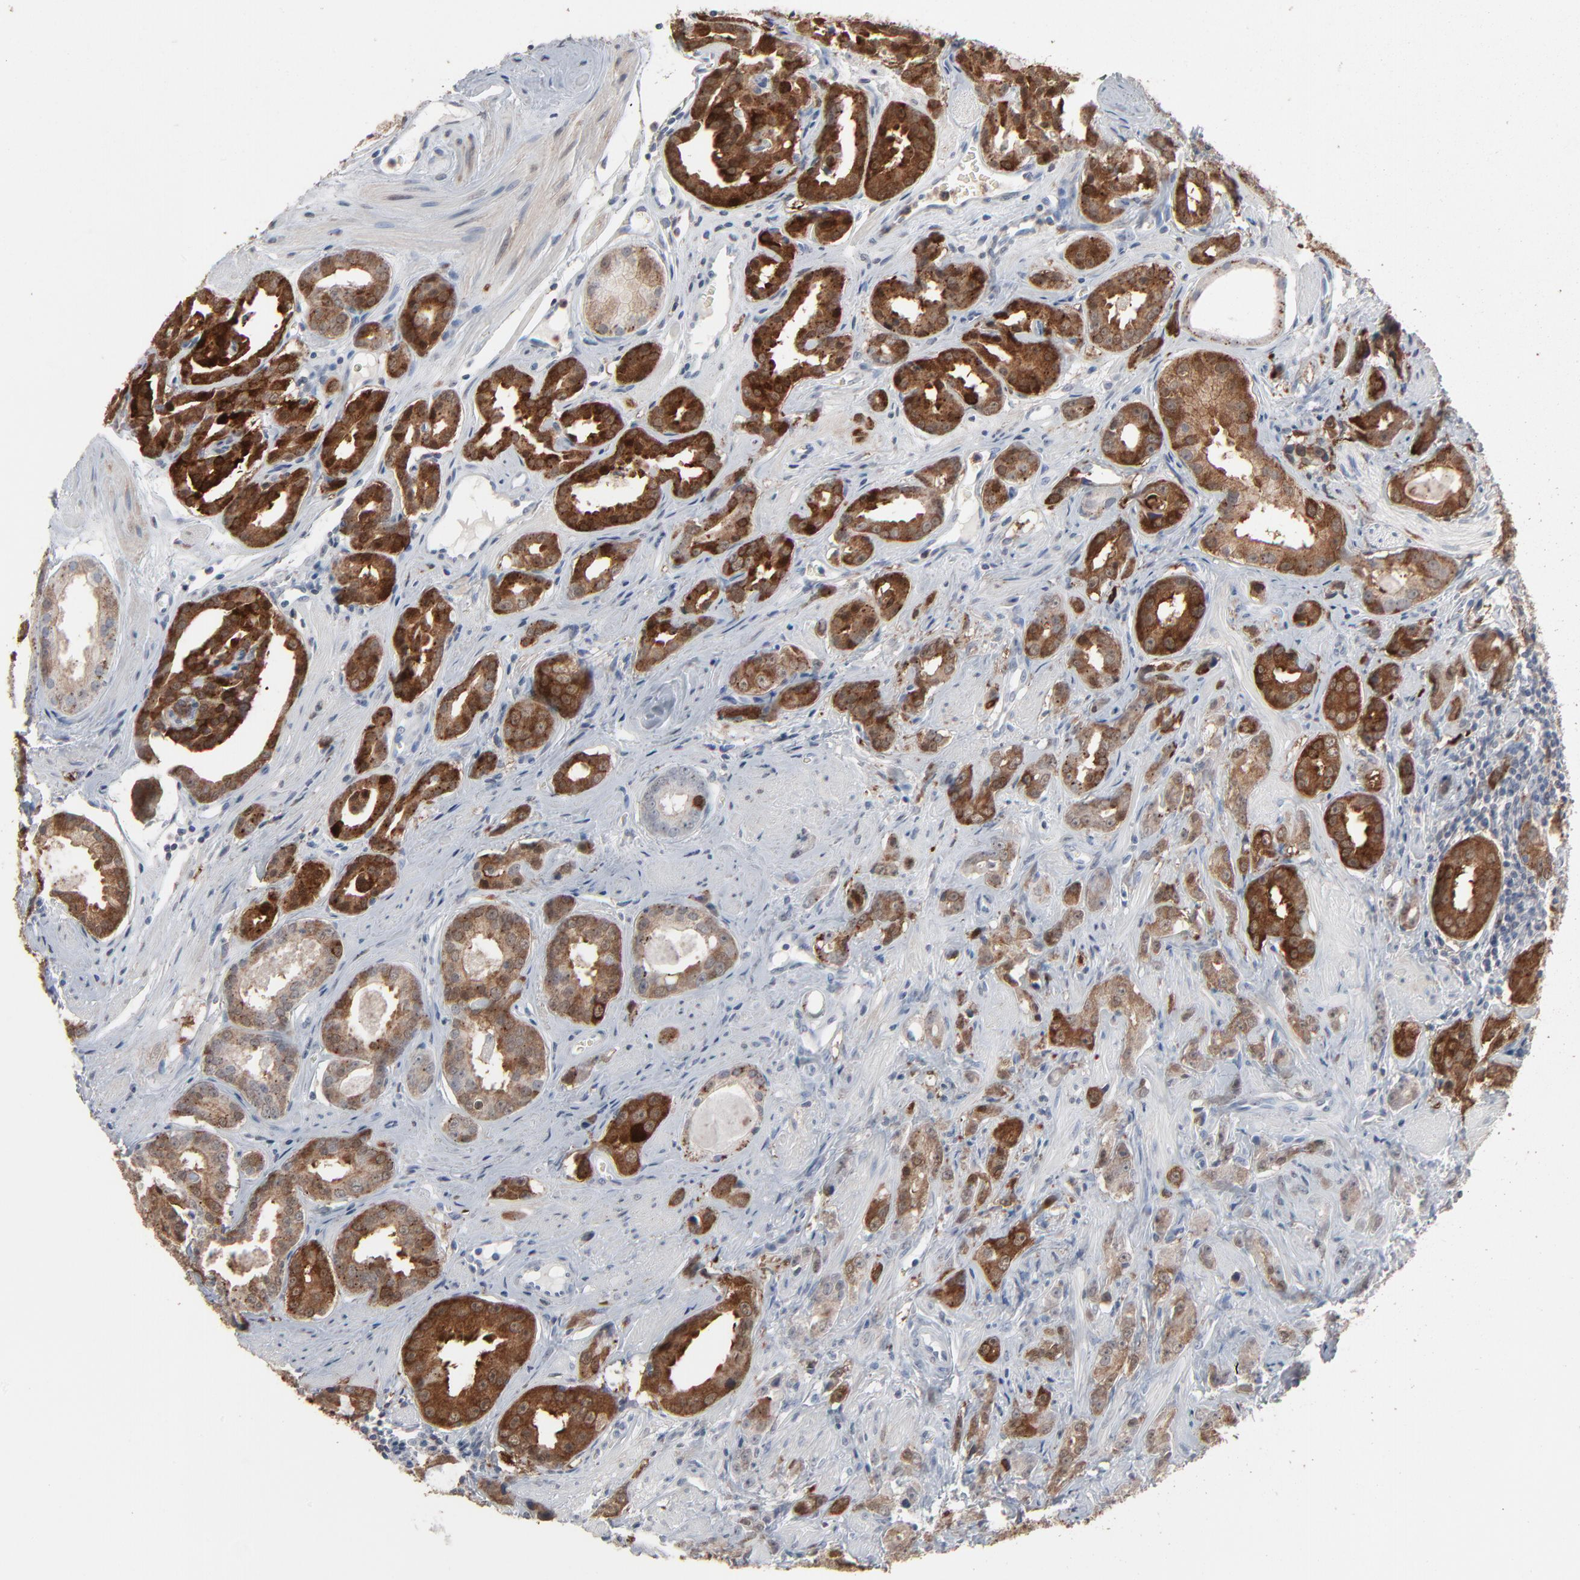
{"staining": {"intensity": "strong", "quantity": ">75%", "location": "cytoplasmic/membranous"}, "tissue": "prostate cancer", "cell_type": "Tumor cells", "image_type": "cancer", "snomed": [{"axis": "morphology", "description": "Adenocarcinoma, Medium grade"}, {"axis": "topography", "description": "Prostate"}], "caption": "There is high levels of strong cytoplasmic/membranous staining in tumor cells of medium-grade adenocarcinoma (prostate), as demonstrated by immunohistochemical staining (brown color).", "gene": "PHGDH", "patient": {"sex": "male", "age": 53}}